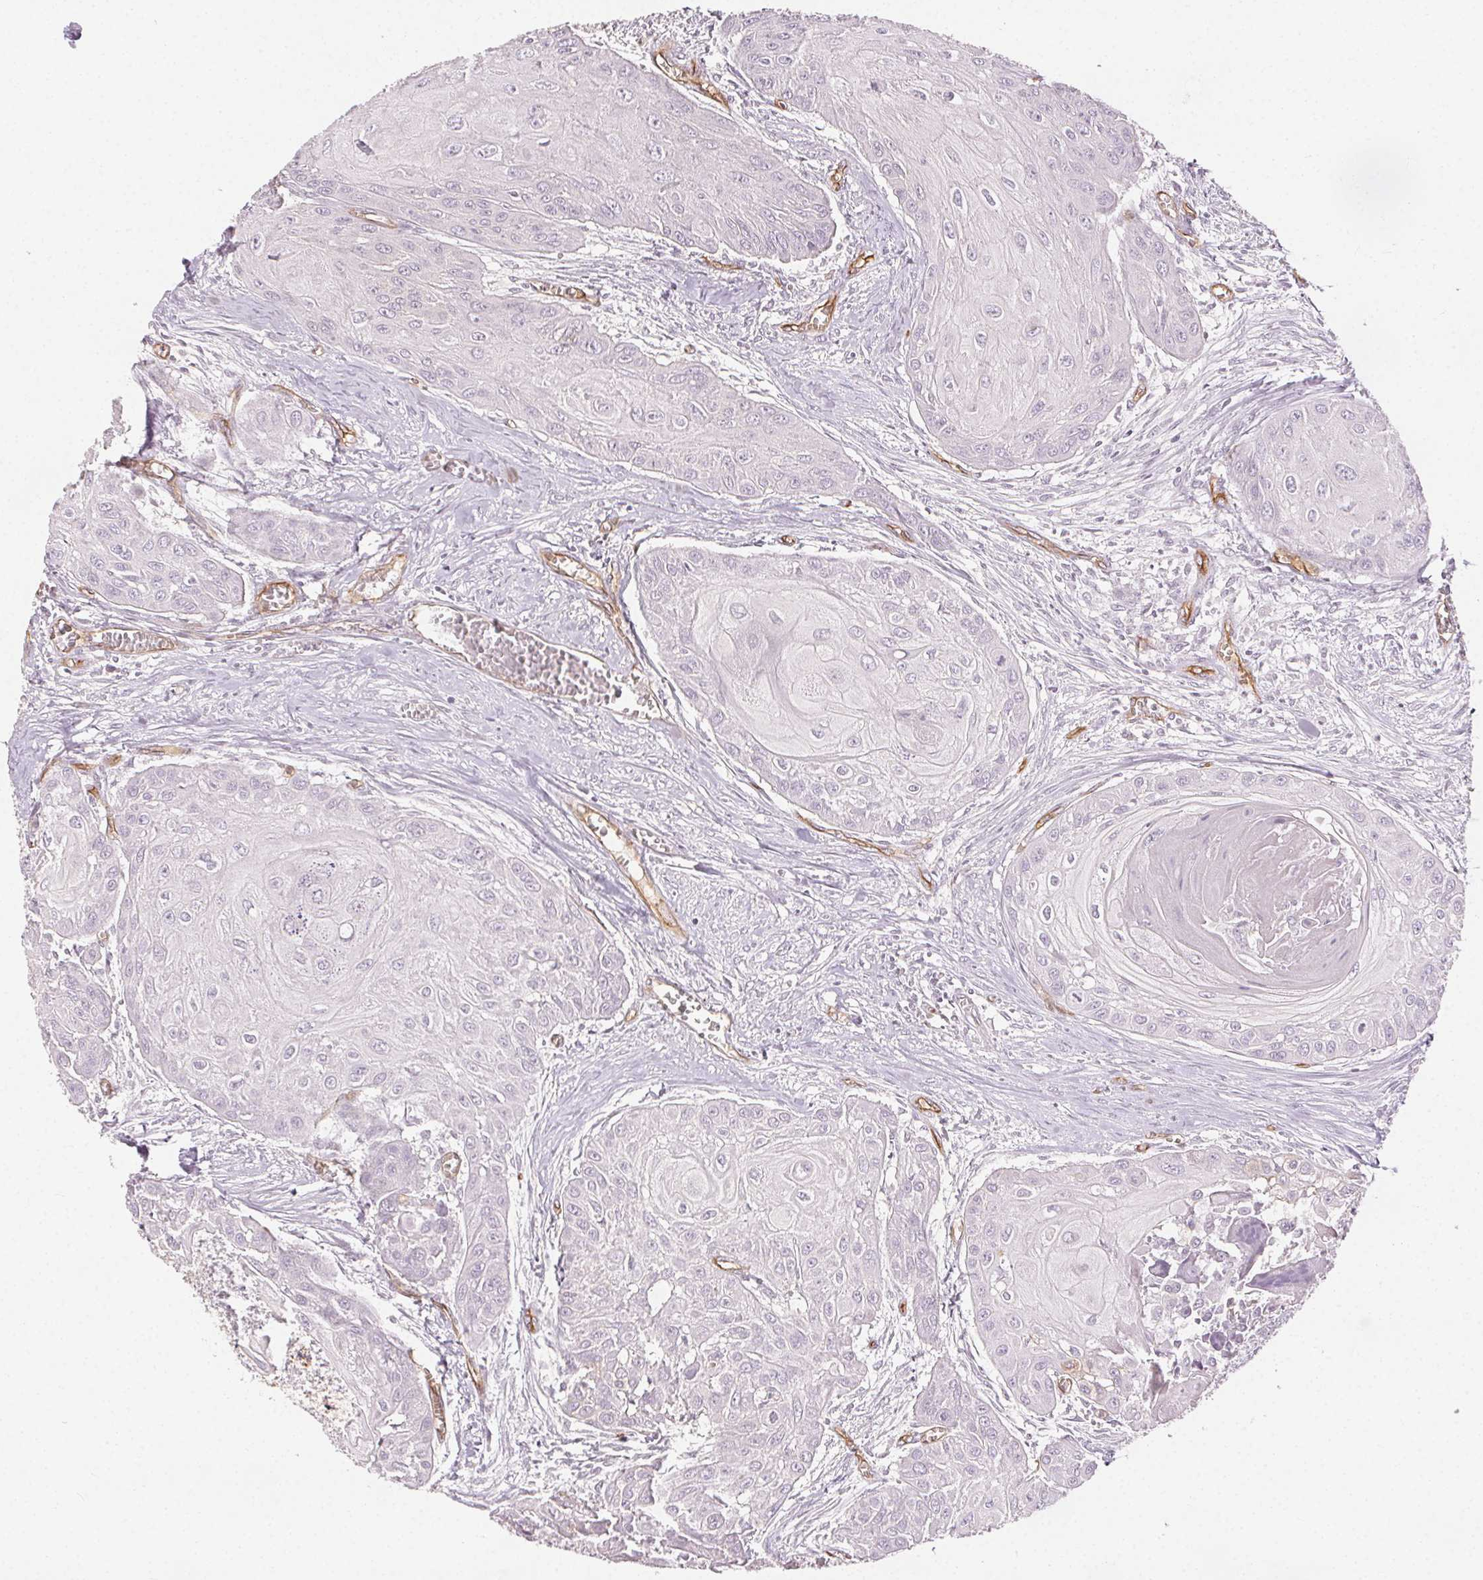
{"staining": {"intensity": "negative", "quantity": "none", "location": "none"}, "tissue": "head and neck cancer", "cell_type": "Tumor cells", "image_type": "cancer", "snomed": [{"axis": "morphology", "description": "Squamous cell carcinoma, NOS"}, {"axis": "topography", "description": "Oral tissue"}, {"axis": "topography", "description": "Head-Neck"}], "caption": "This micrograph is of squamous cell carcinoma (head and neck) stained with immunohistochemistry to label a protein in brown with the nuclei are counter-stained blue. There is no positivity in tumor cells.", "gene": "PODXL", "patient": {"sex": "male", "age": 71}}